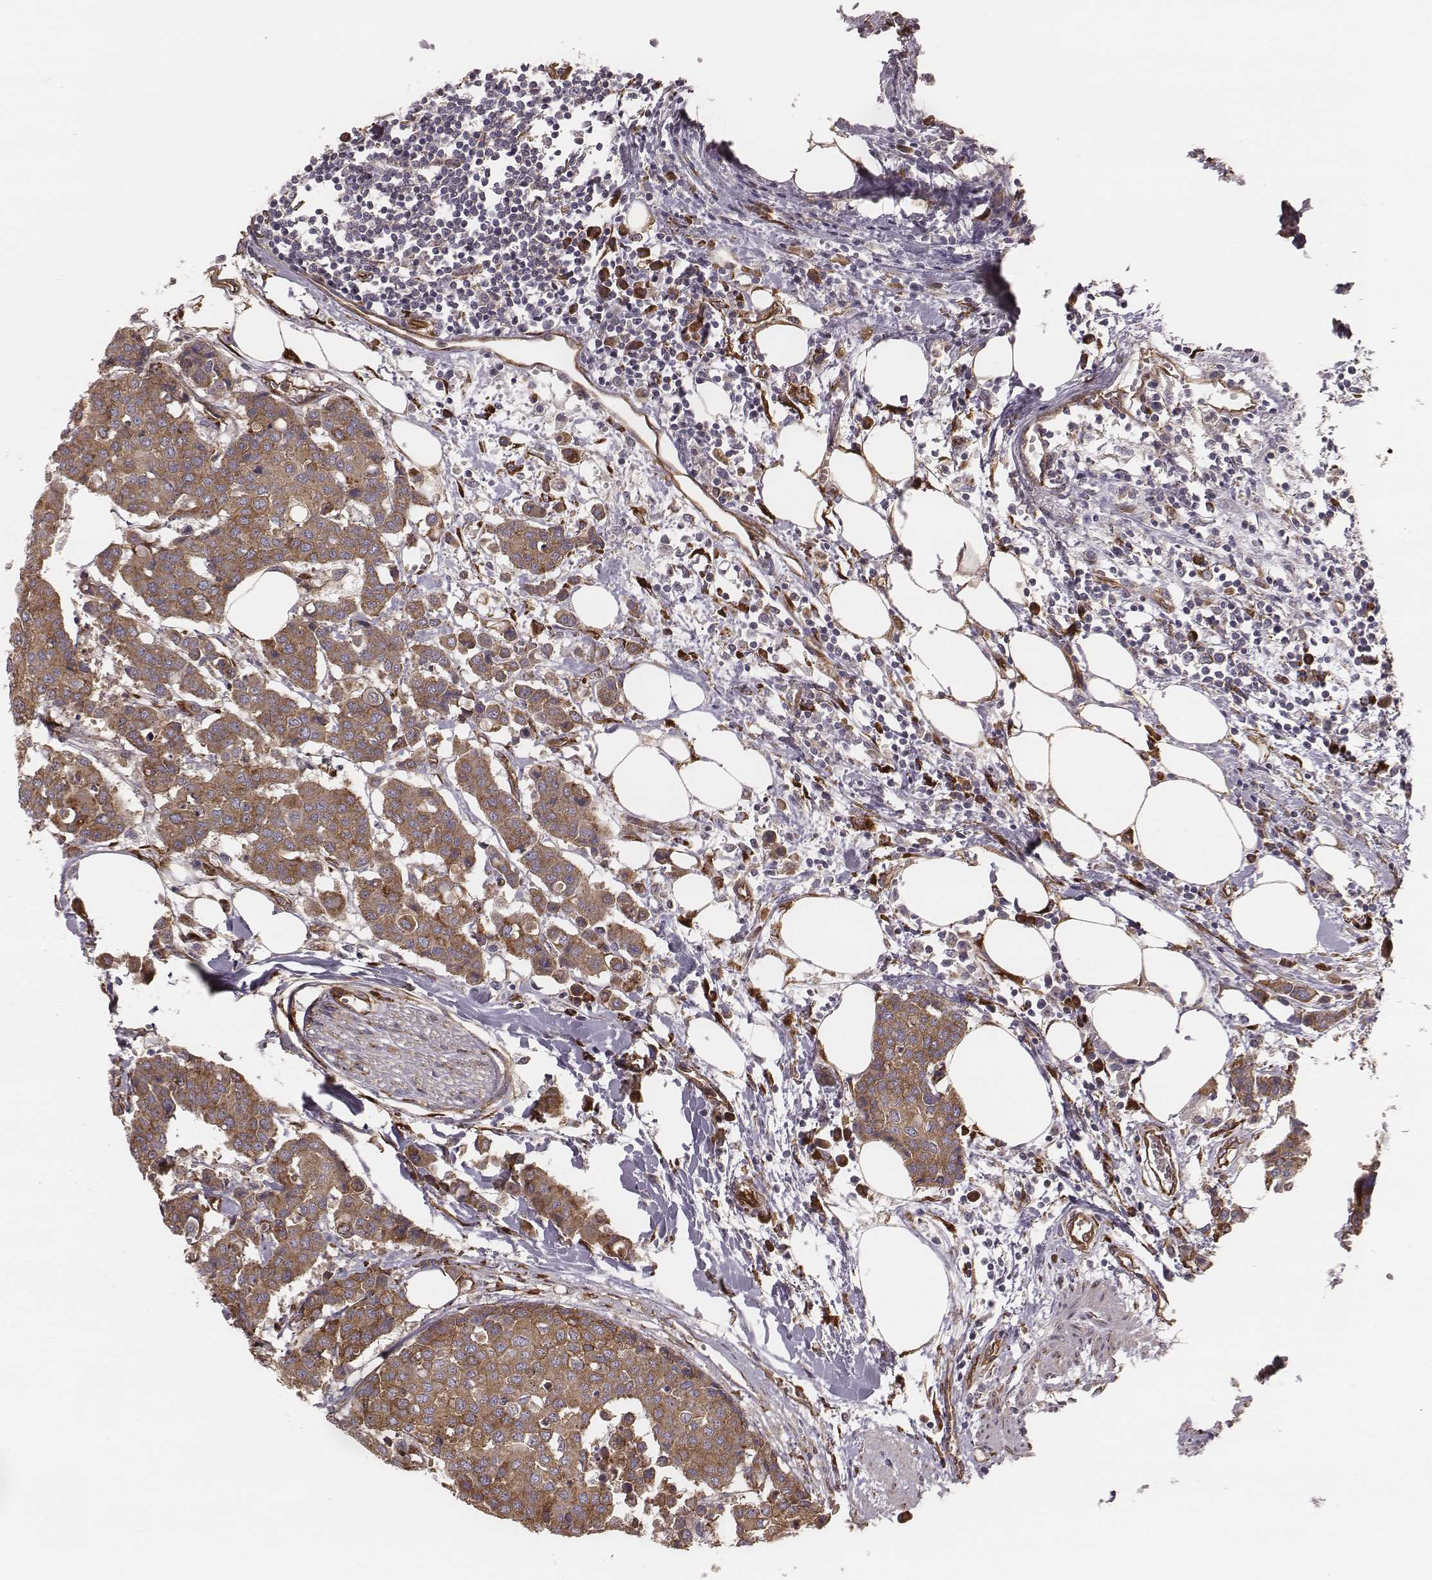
{"staining": {"intensity": "moderate", "quantity": ">75%", "location": "cytoplasmic/membranous"}, "tissue": "carcinoid", "cell_type": "Tumor cells", "image_type": "cancer", "snomed": [{"axis": "morphology", "description": "Carcinoid, malignant, NOS"}, {"axis": "topography", "description": "Colon"}], "caption": "Immunohistochemistry staining of malignant carcinoid, which displays medium levels of moderate cytoplasmic/membranous expression in about >75% of tumor cells indicating moderate cytoplasmic/membranous protein staining. The staining was performed using DAB (3,3'-diaminobenzidine) (brown) for protein detection and nuclei were counterstained in hematoxylin (blue).", "gene": "PALMD", "patient": {"sex": "male", "age": 81}}